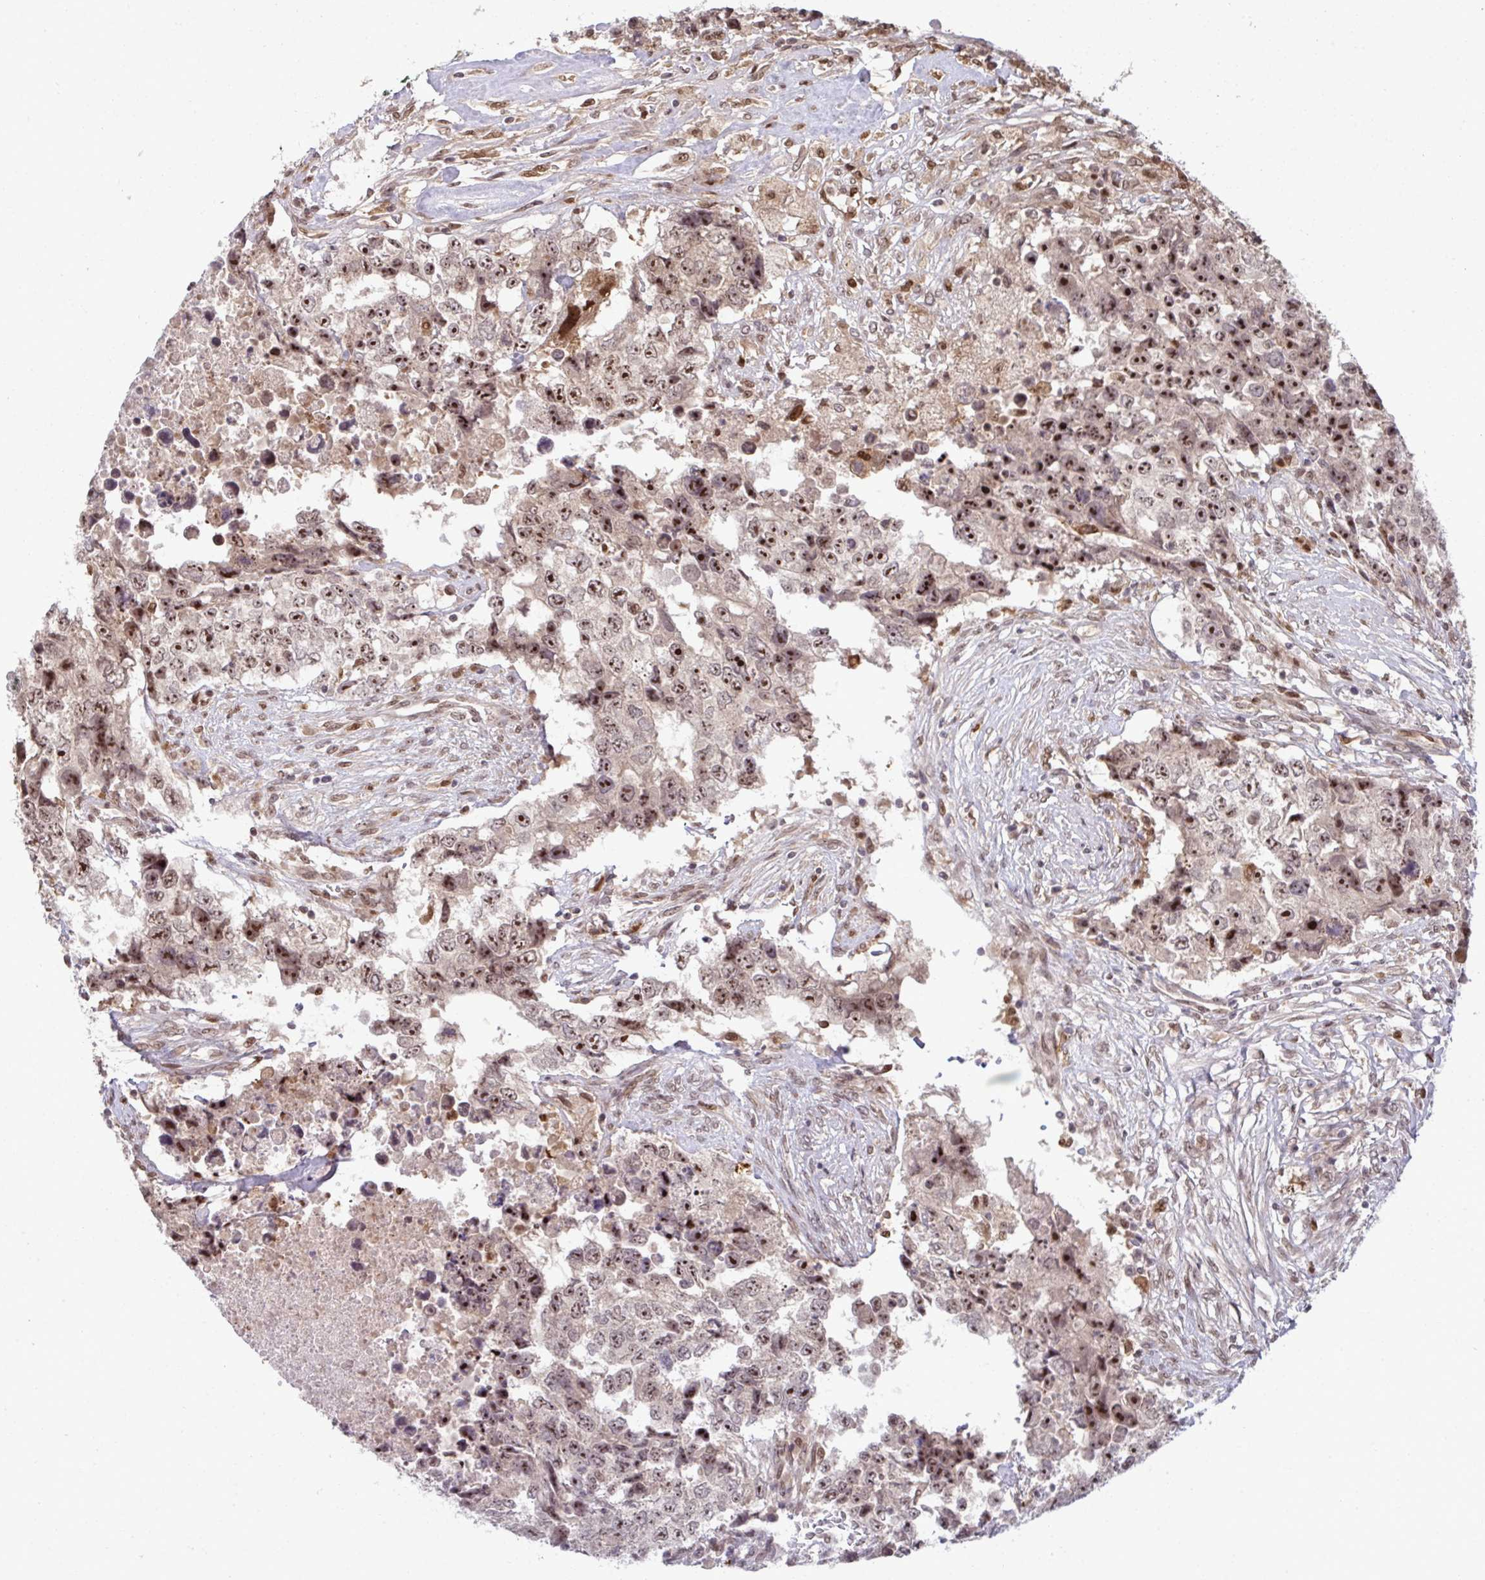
{"staining": {"intensity": "strong", "quantity": "25%-75%", "location": "nuclear"}, "tissue": "testis cancer", "cell_type": "Tumor cells", "image_type": "cancer", "snomed": [{"axis": "morphology", "description": "Carcinoma, Embryonal, NOS"}, {"axis": "topography", "description": "Testis"}], "caption": "IHC image of neoplastic tissue: testis embryonal carcinoma stained using IHC reveals high levels of strong protein expression localized specifically in the nuclear of tumor cells, appearing as a nuclear brown color.", "gene": "UXT", "patient": {"sex": "male", "age": 24}}